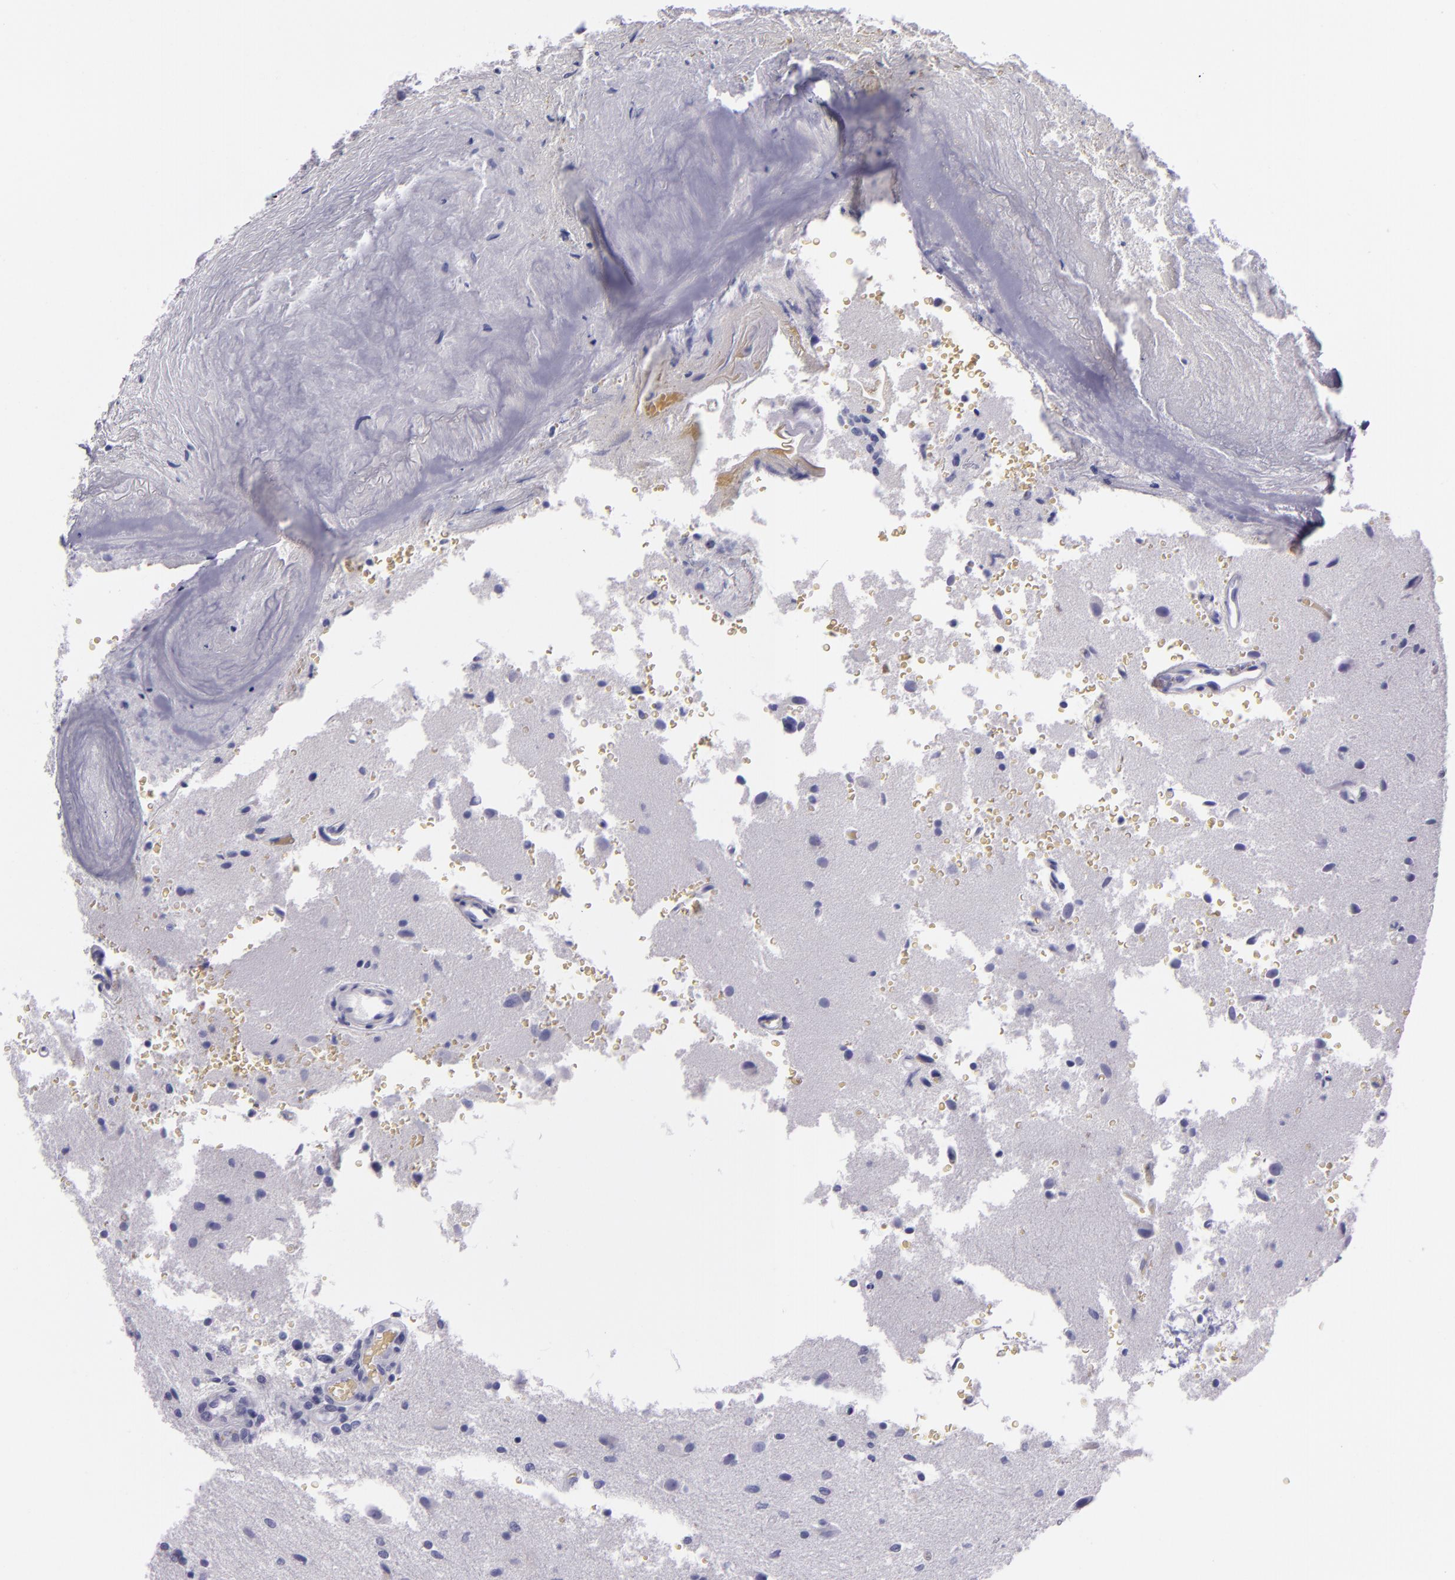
{"staining": {"intensity": "negative", "quantity": "none", "location": "none"}, "tissue": "glioma", "cell_type": "Tumor cells", "image_type": "cancer", "snomed": [{"axis": "morphology", "description": "Normal tissue, NOS"}, {"axis": "morphology", "description": "Glioma, malignant, High grade"}, {"axis": "topography", "description": "Cerebral cortex"}], "caption": "Immunohistochemistry (IHC) of human glioma demonstrates no staining in tumor cells.", "gene": "MUC5AC", "patient": {"sex": "male", "age": 75}}